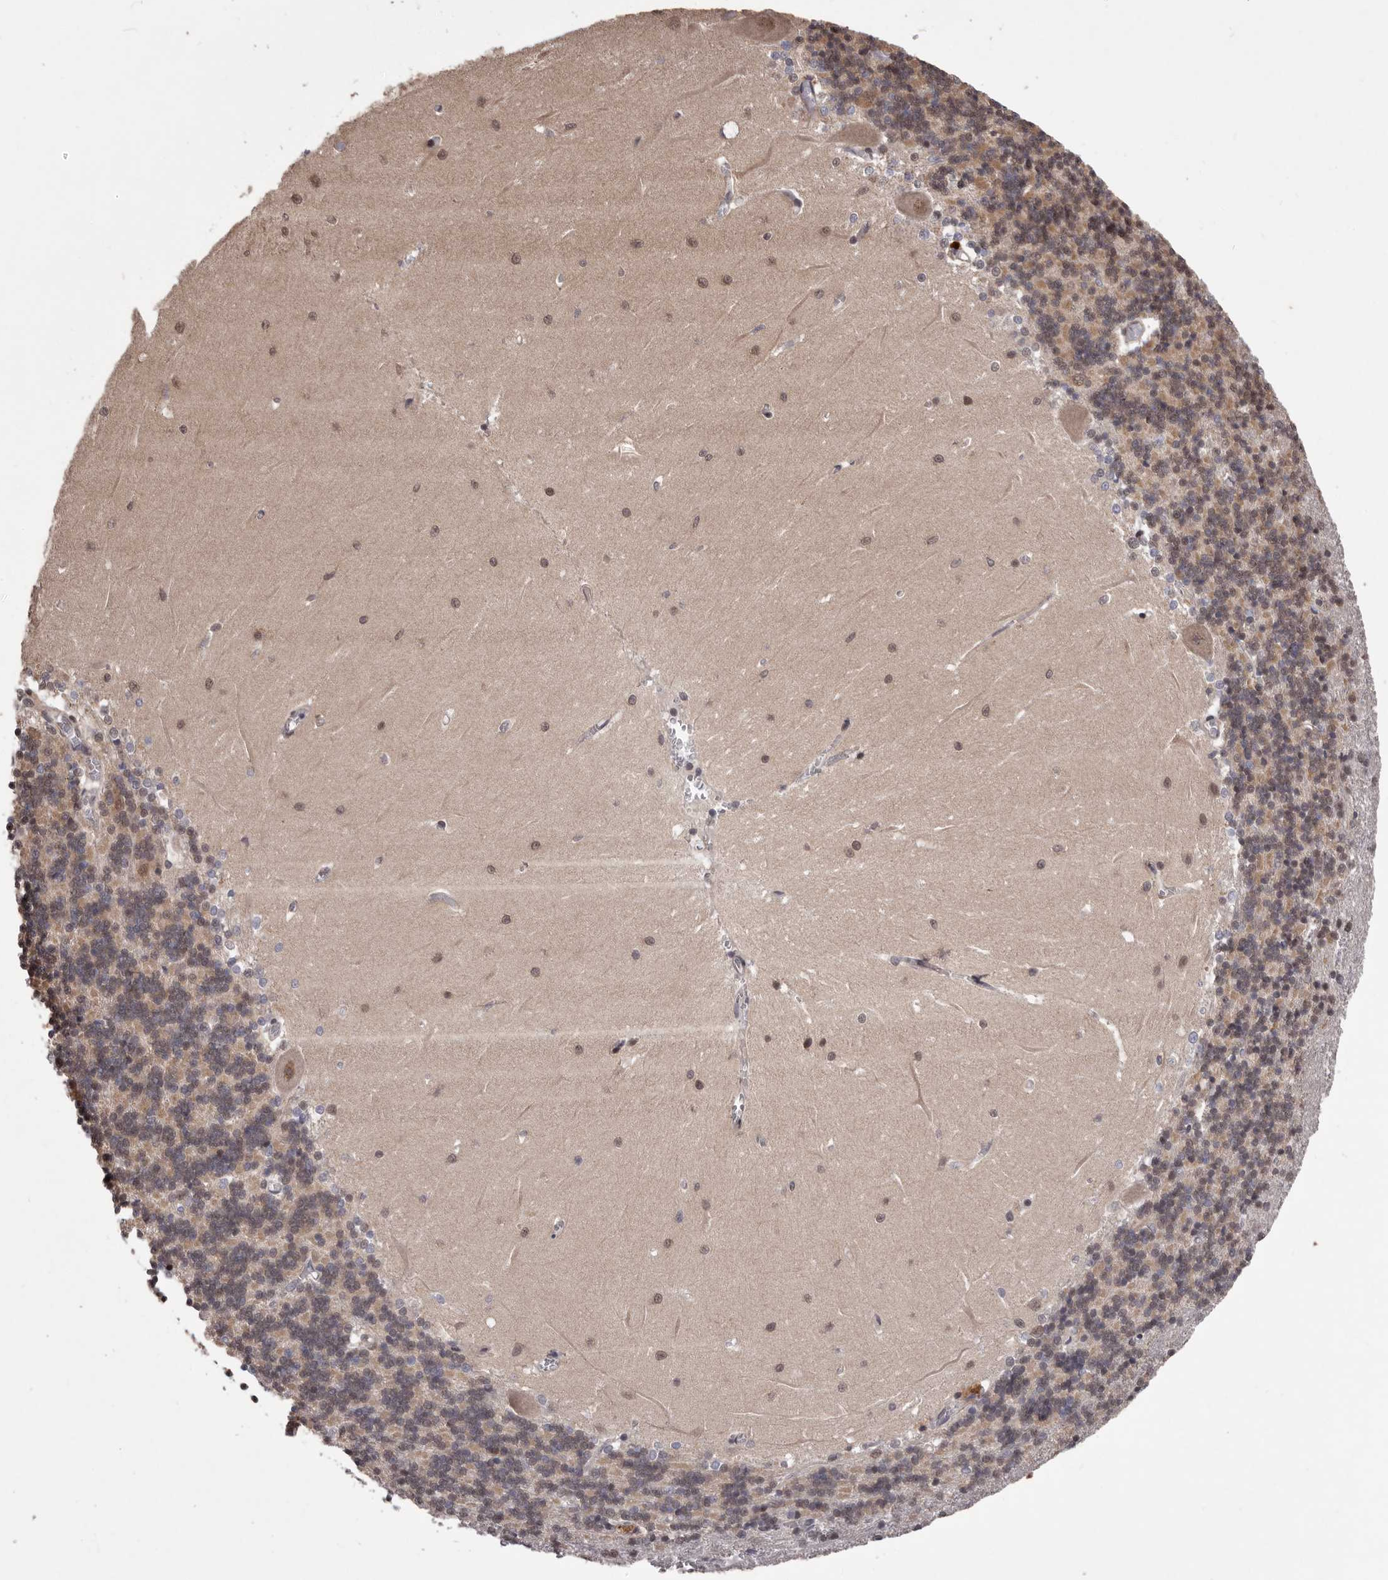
{"staining": {"intensity": "weak", "quantity": "<25%", "location": "cytoplasmic/membranous"}, "tissue": "cerebellum", "cell_type": "Cells in granular layer", "image_type": "normal", "snomed": [{"axis": "morphology", "description": "Normal tissue, NOS"}, {"axis": "topography", "description": "Cerebellum"}], "caption": "Immunohistochemistry (IHC) of normal cerebellum reveals no positivity in cells in granular layer.", "gene": "CELF3", "patient": {"sex": "male", "age": 37}}